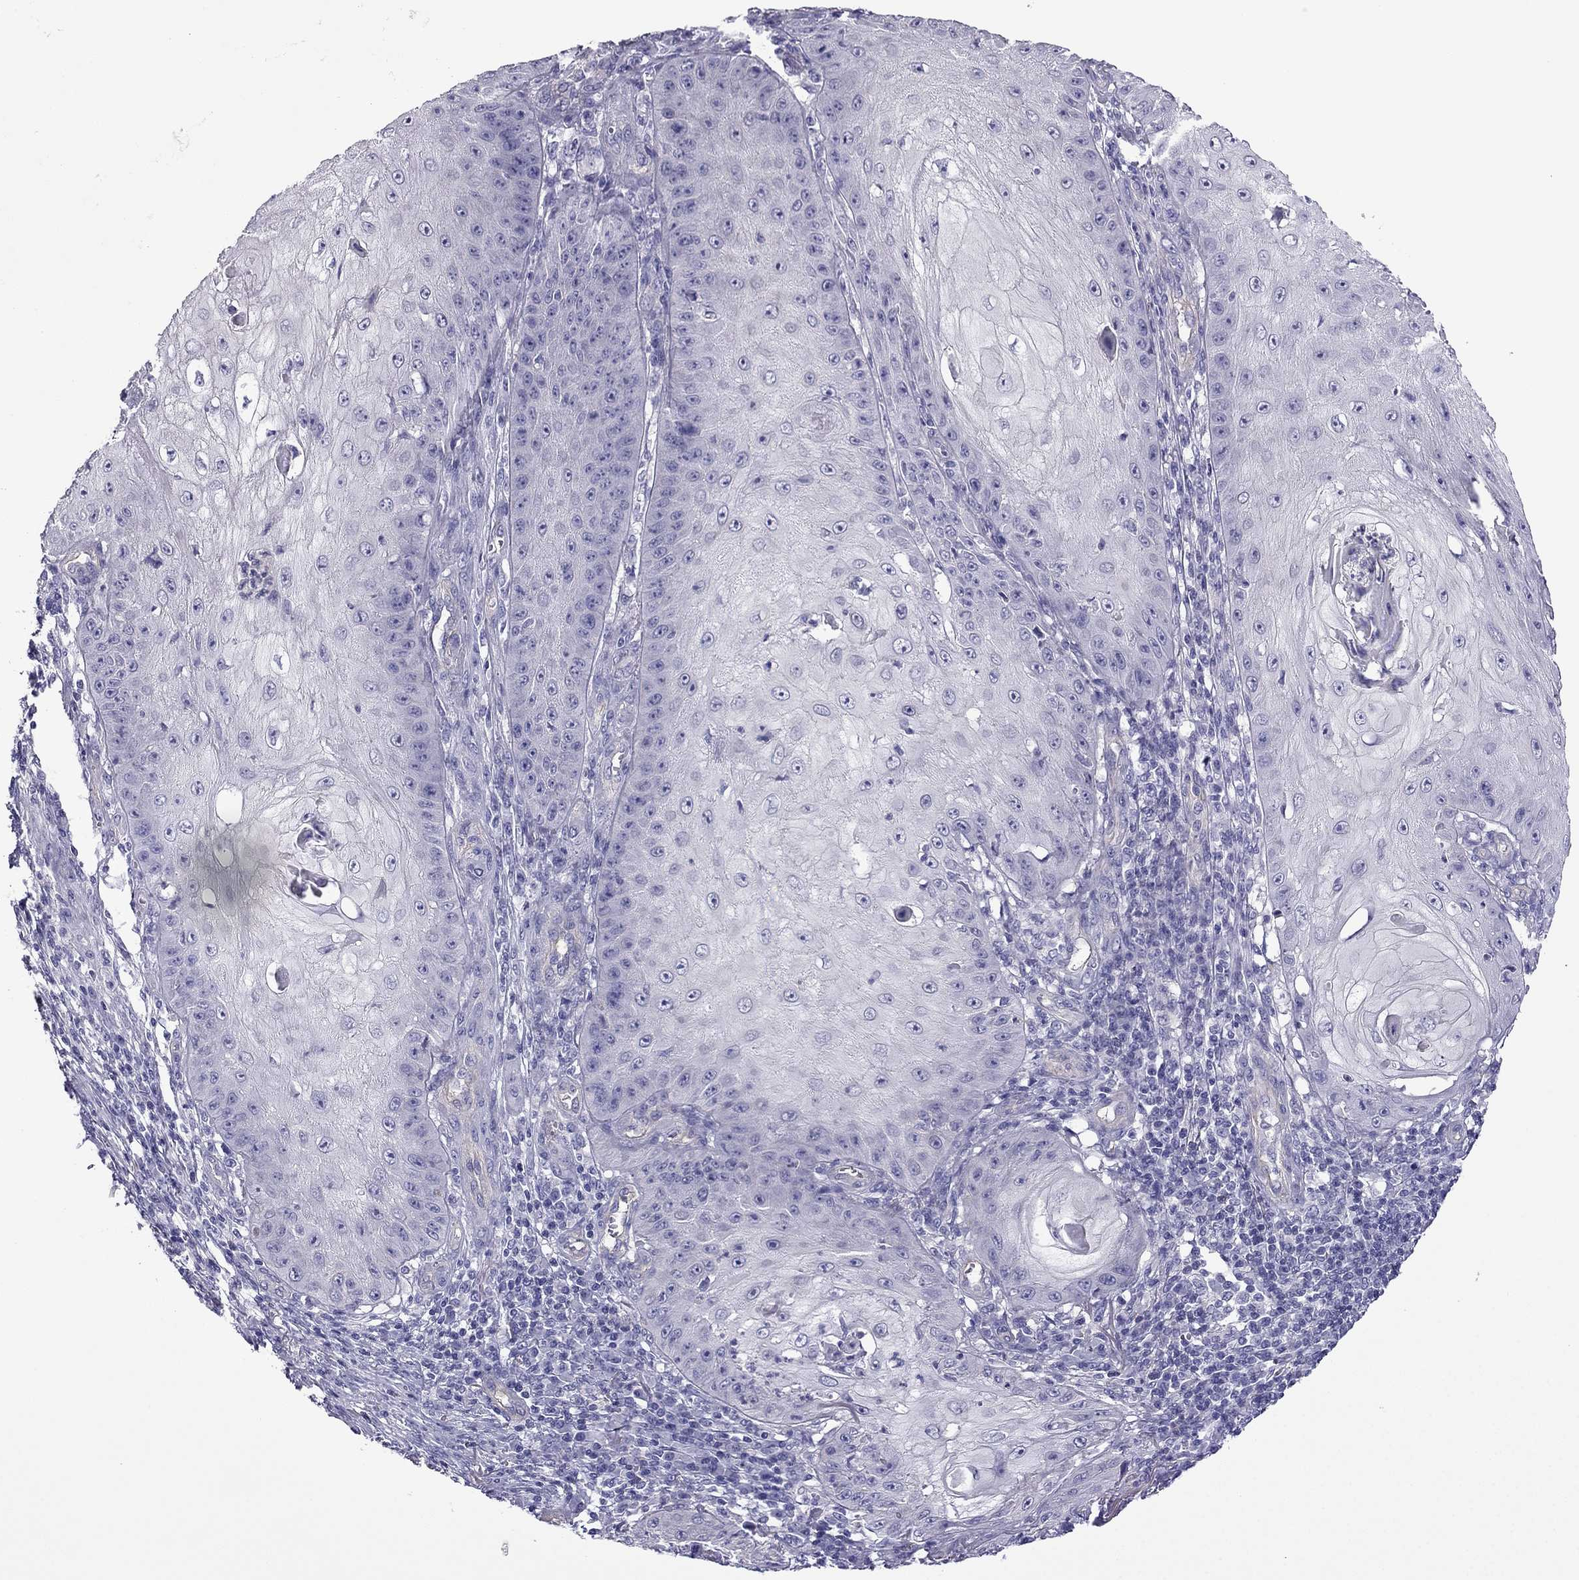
{"staining": {"intensity": "negative", "quantity": "none", "location": "none"}, "tissue": "skin cancer", "cell_type": "Tumor cells", "image_type": "cancer", "snomed": [{"axis": "morphology", "description": "Squamous cell carcinoma, NOS"}, {"axis": "topography", "description": "Skin"}], "caption": "This photomicrograph is of skin squamous cell carcinoma stained with immunohistochemistry to label a protein in brown with the nuclei are counter-stained blue. There is no expression in tumor cells.", "gene": "GJA8", "patient": {"sex": "male", "age": 70}}